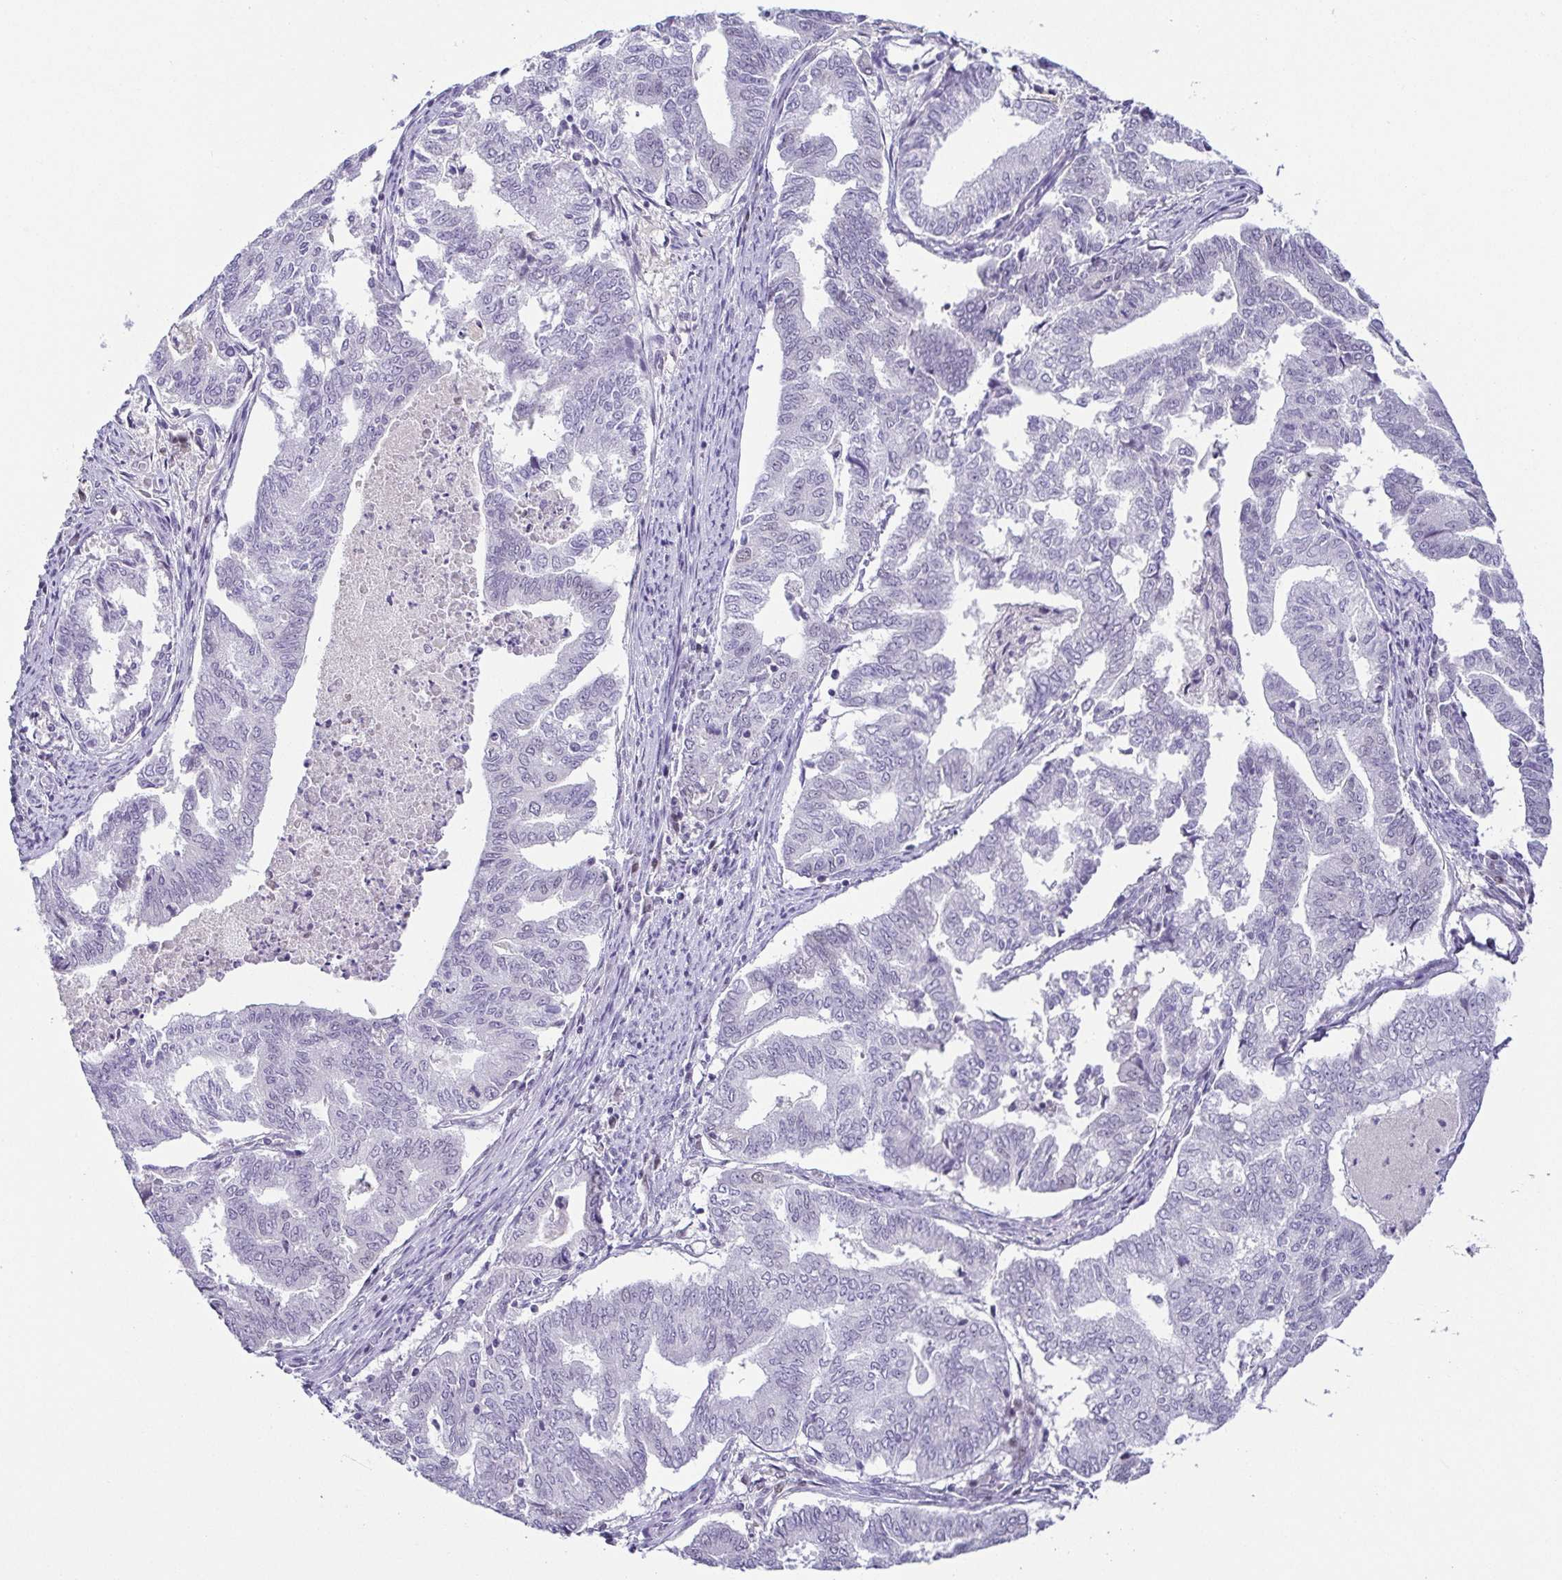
{"staining": {"intensity": "negative", "quantity": "none", "location": "none"}, "tissue": "endometrial cancer", "cell_type": "Tumor cells", "image_type": "cancer", "snomed": [{"axis": "morphology", "description": "Adenocarcinoma, NOS"}, {"axis": "topography", "description": "Endometrium"}], "caption": "The immunohistochemistry (IHC) photomicrograph has no significant staining in tumor cells of endometrial cancer tissue. (Immunohistochemistry (ihc), brightfield microscopy, high magnification).", "gene": "TCF3", "patient": {"sex": "female", "age": 79}}